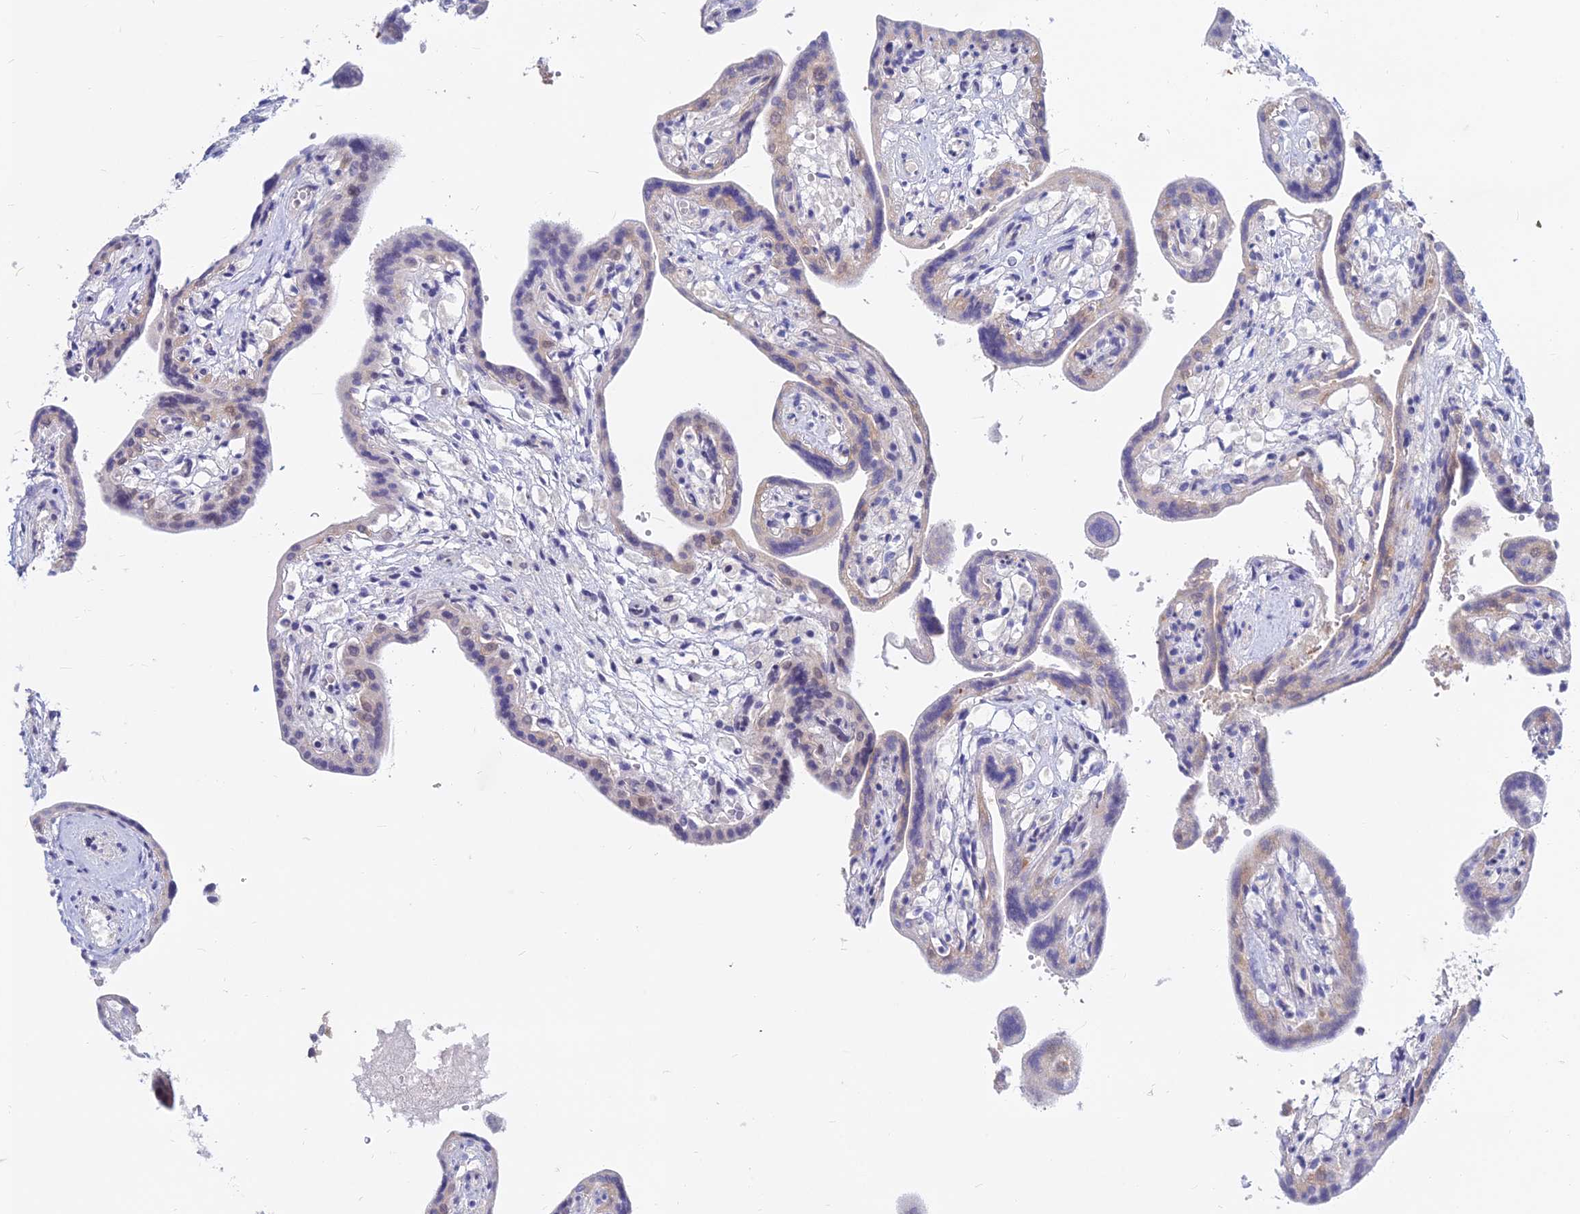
{"staining": {"intensity": "weak", "quantity": "<25%", "location": "cytoplasmic/membranous"}, "tissue": "placenta", "cell_type": "Trophoblastic cells", "image_type": "normal", "snomed": [{"axis": "morphology", "description": "Normal tissue, NOS"}, {"axis": "topography", "description": "Placenta"}], "caption": "Trophoblastic cells show no significant staining in normal placenta.", "gene": "B3GALT4", "patient": {"sex": "female", "age": 37}}